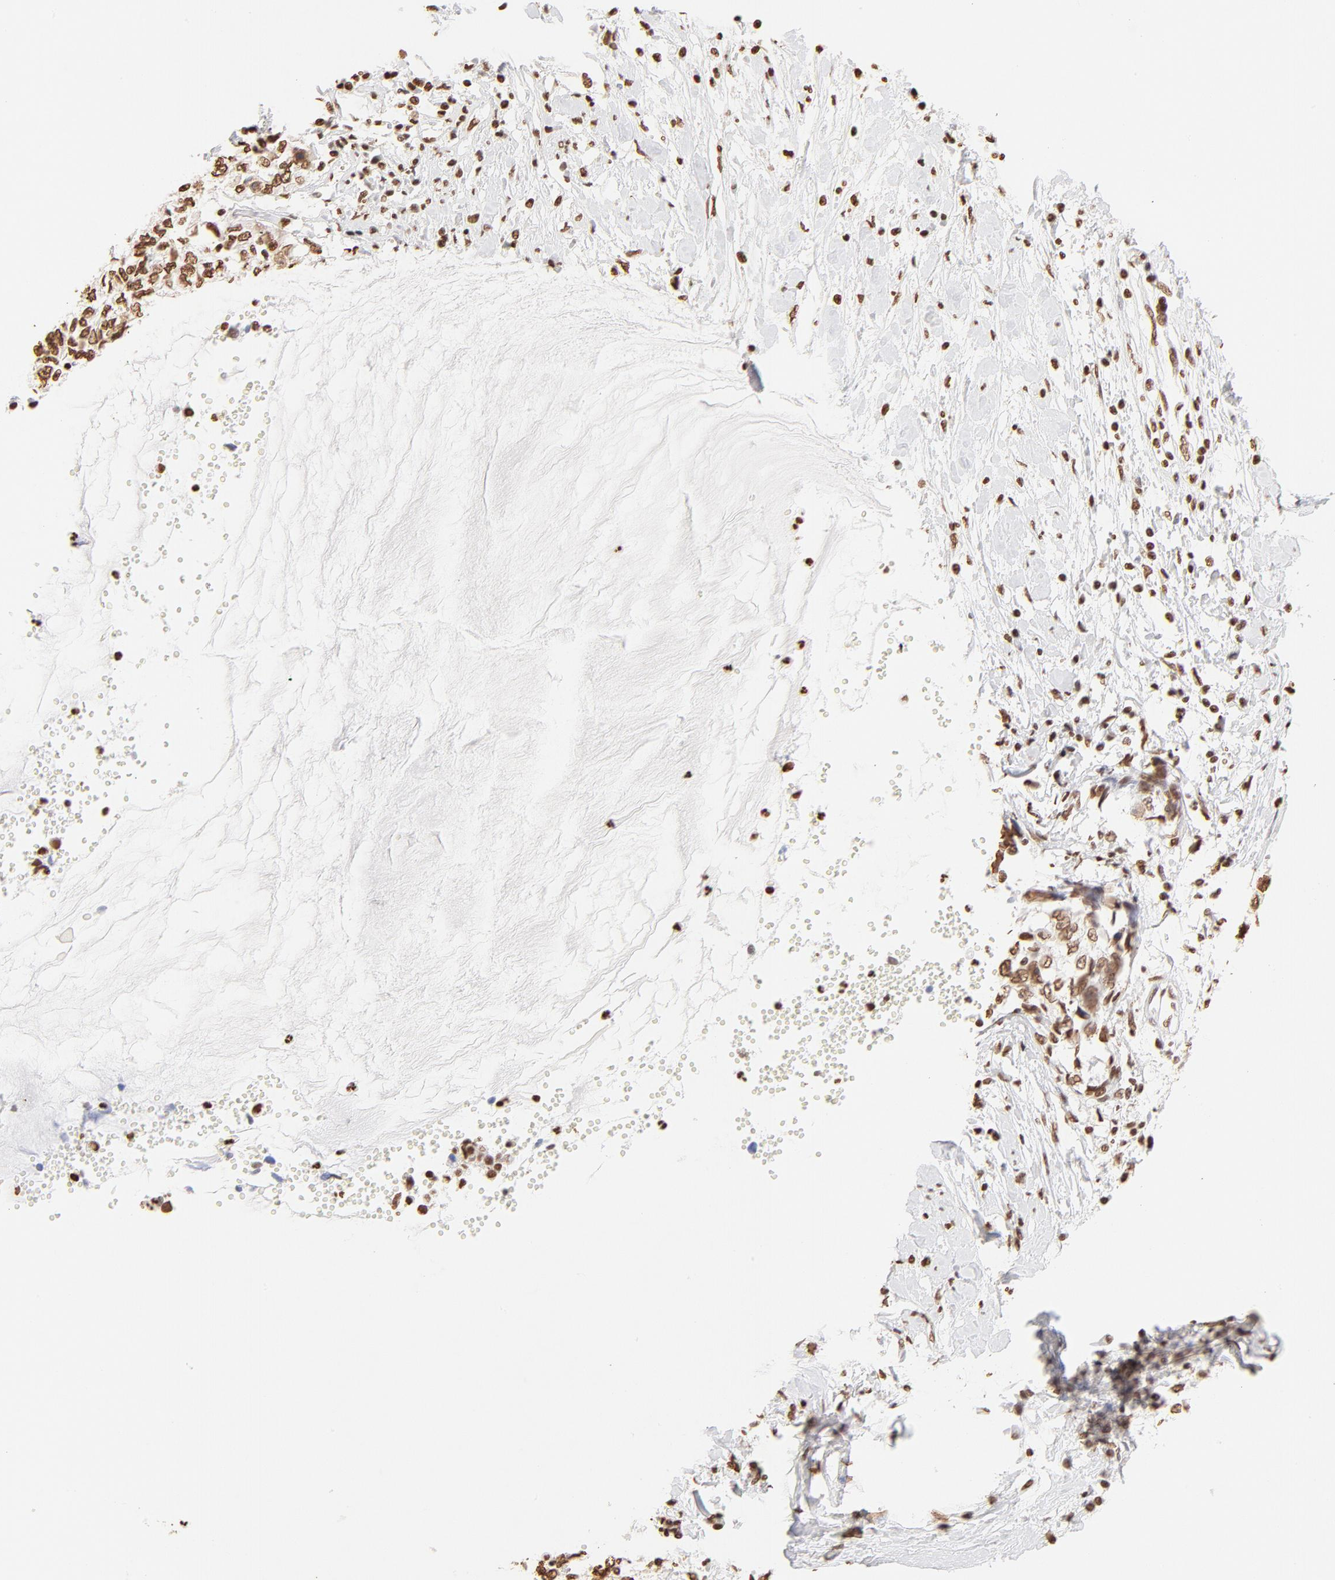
{"staining": {"intensity": "moderate", "quantity": ">75%", "location": "nuclear"}, "tissue": "cervical cancer", "cell_type": "Tumor cells", "image_type": "cancer", "snomed": [{"axis": "morphology", "description": "Normal tissue, NOS"}, {"axis": "morphology", "description": "Squamous cell carcinoma, NOS"}, {"axis": "topography", "description": "Cervix"}], "caption": "Cervical squamous cell carcinoma was stained to show a protein in brown. There is medium levels of moderate nuclear positivity in about >75% of tumor cells.", "gene": "ZNF540", "patient": {"sex": "female", "age": 45}}